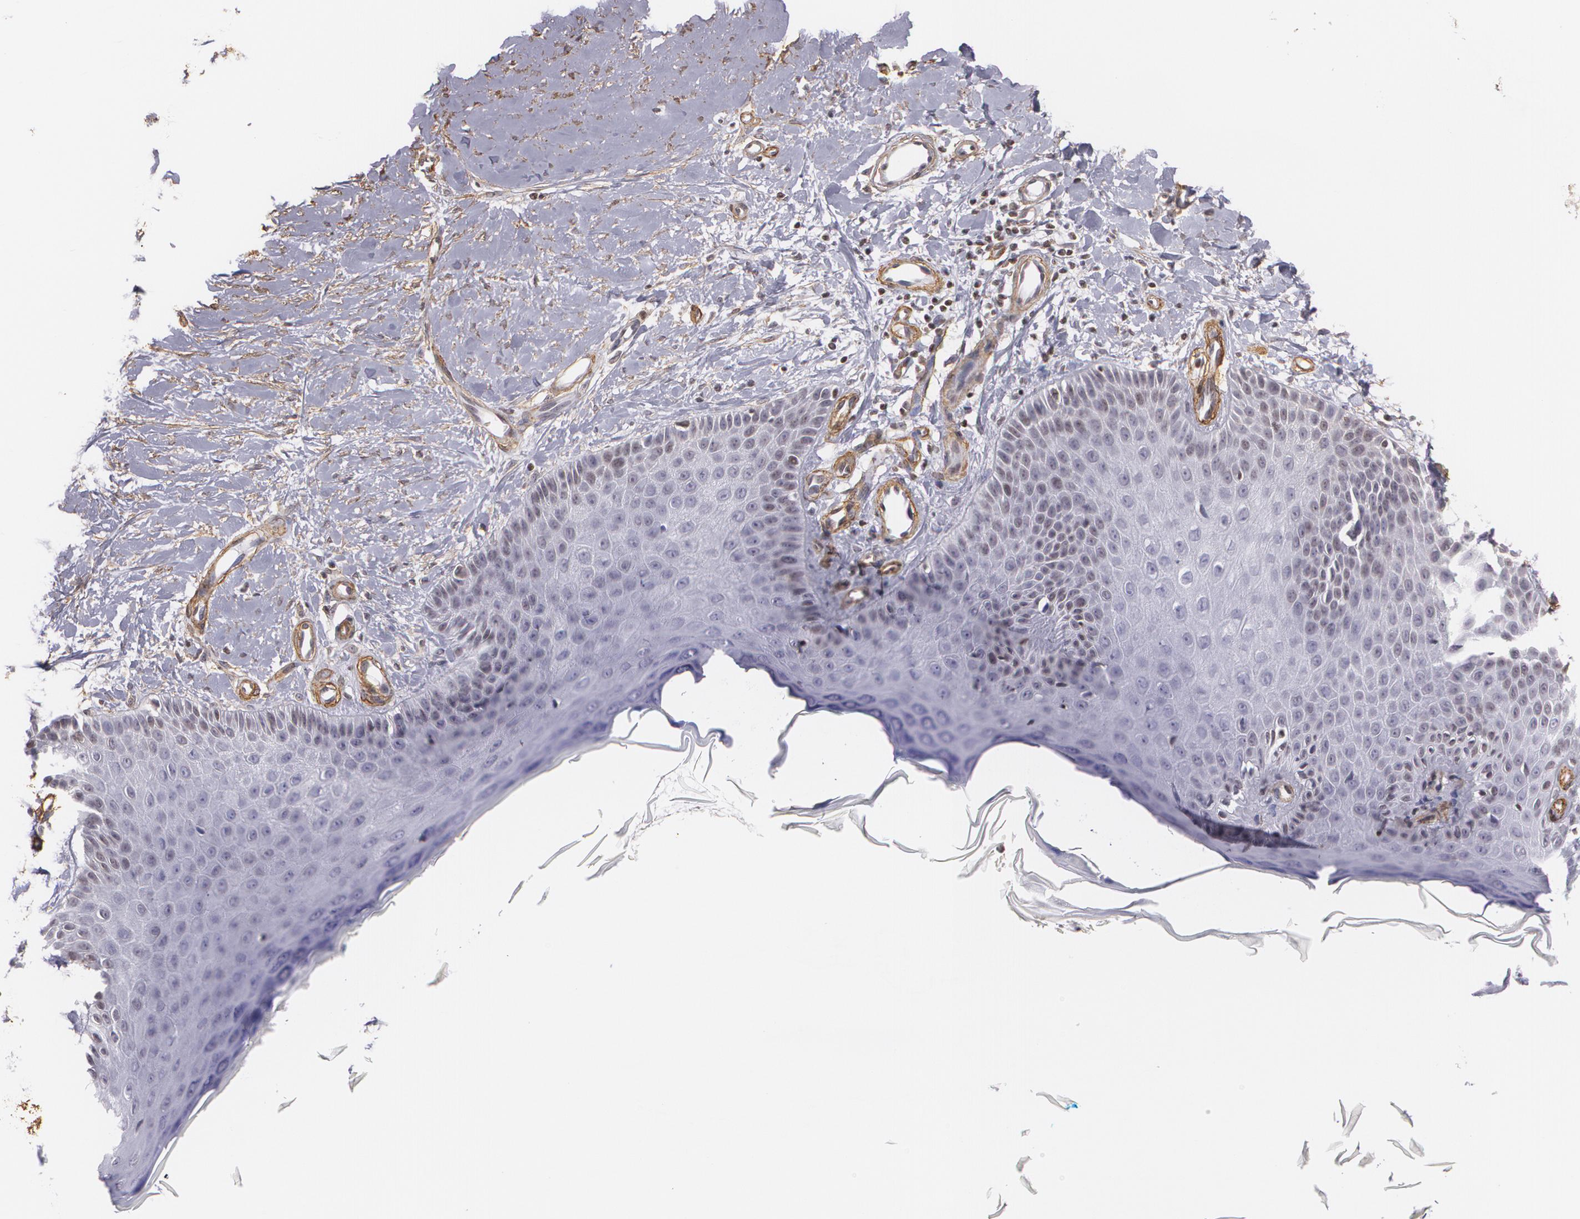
{"staining": {"intensity": "negative", "quantity": "none", "location": "none"}, "tissue": "skin cancer", "cell_type": "Tumor cells", "image_type": "cancer", "snomed": [{"axis": "morphology", "description": "Squamous cell carcinoma, NOS"}, {"axis": "topography", "description": "Skin"}], "caption": "Micrograph shows no protein expression in tumor cells of skin squamous cell carcinoma tissue.", "gene": "VAMP1", "patient": {"sex": "female", "age": 40}}